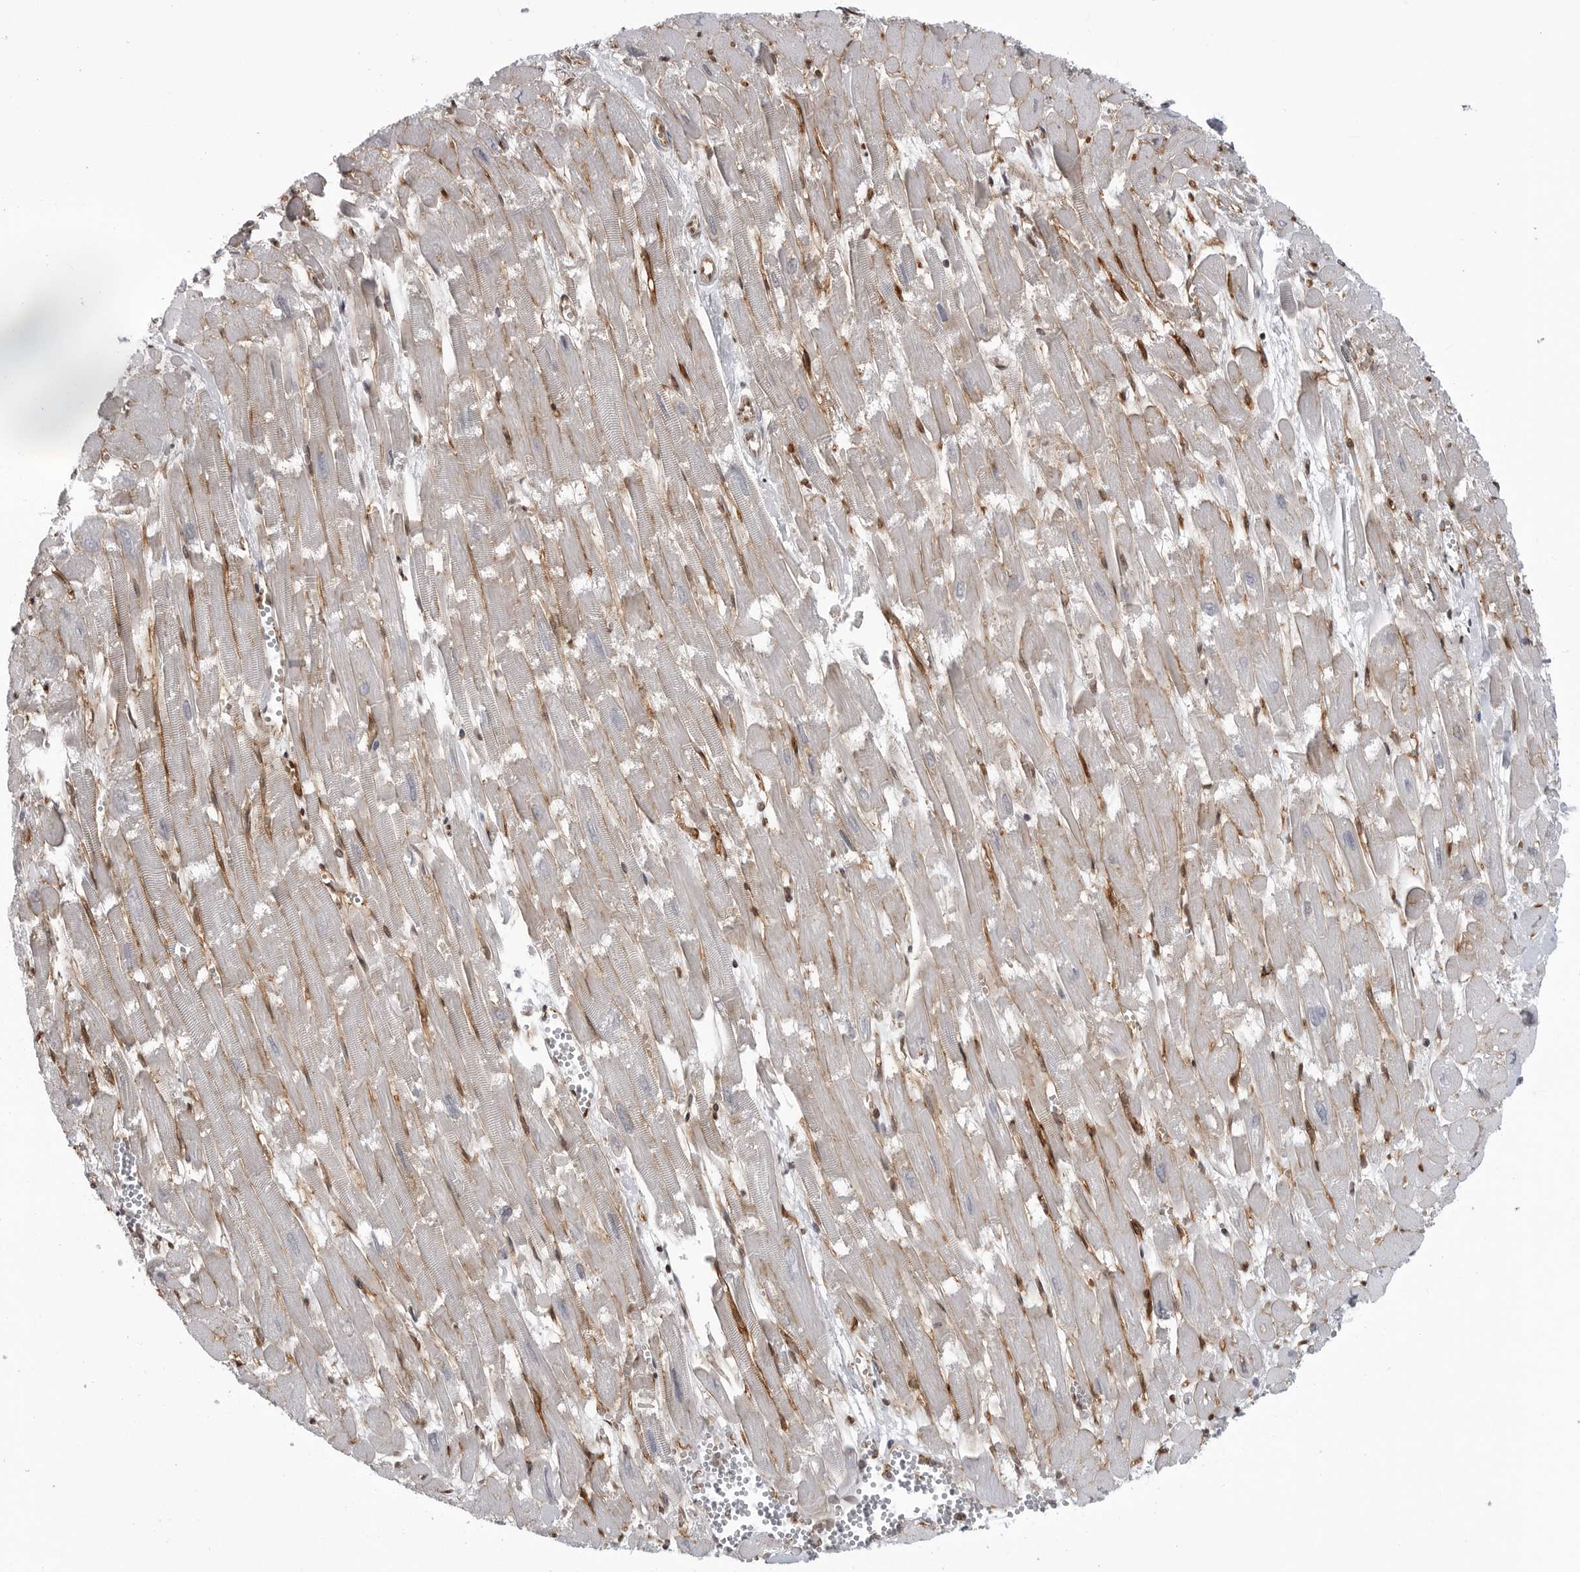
{"staining": {"intensity": "moderate", "quantity": "25%-75%", "location": "nuclear"}, "tissue": "heart muscle", "cell_type": "Cardiomyocytes", "image_type": "normal", "snomed": [{"axis": "morphology", "description": "Normal tissue, NOS"}, {"axis": "topography", "description": "Heart"}], "caption": "Benign heart muscle was stained to show a protein in brown. There is medium levels of moderate nuclear expression in about 25%-75% of cardiomyocytes. The protein of interest is stained brown, and the nuclei are stained in blue (DAB (3,3'-diaminobenzidine) IHC with brightfield microscopy, high magnification).", "gene": "RNF26", "patient": {"sex": "male", "age": 54}}